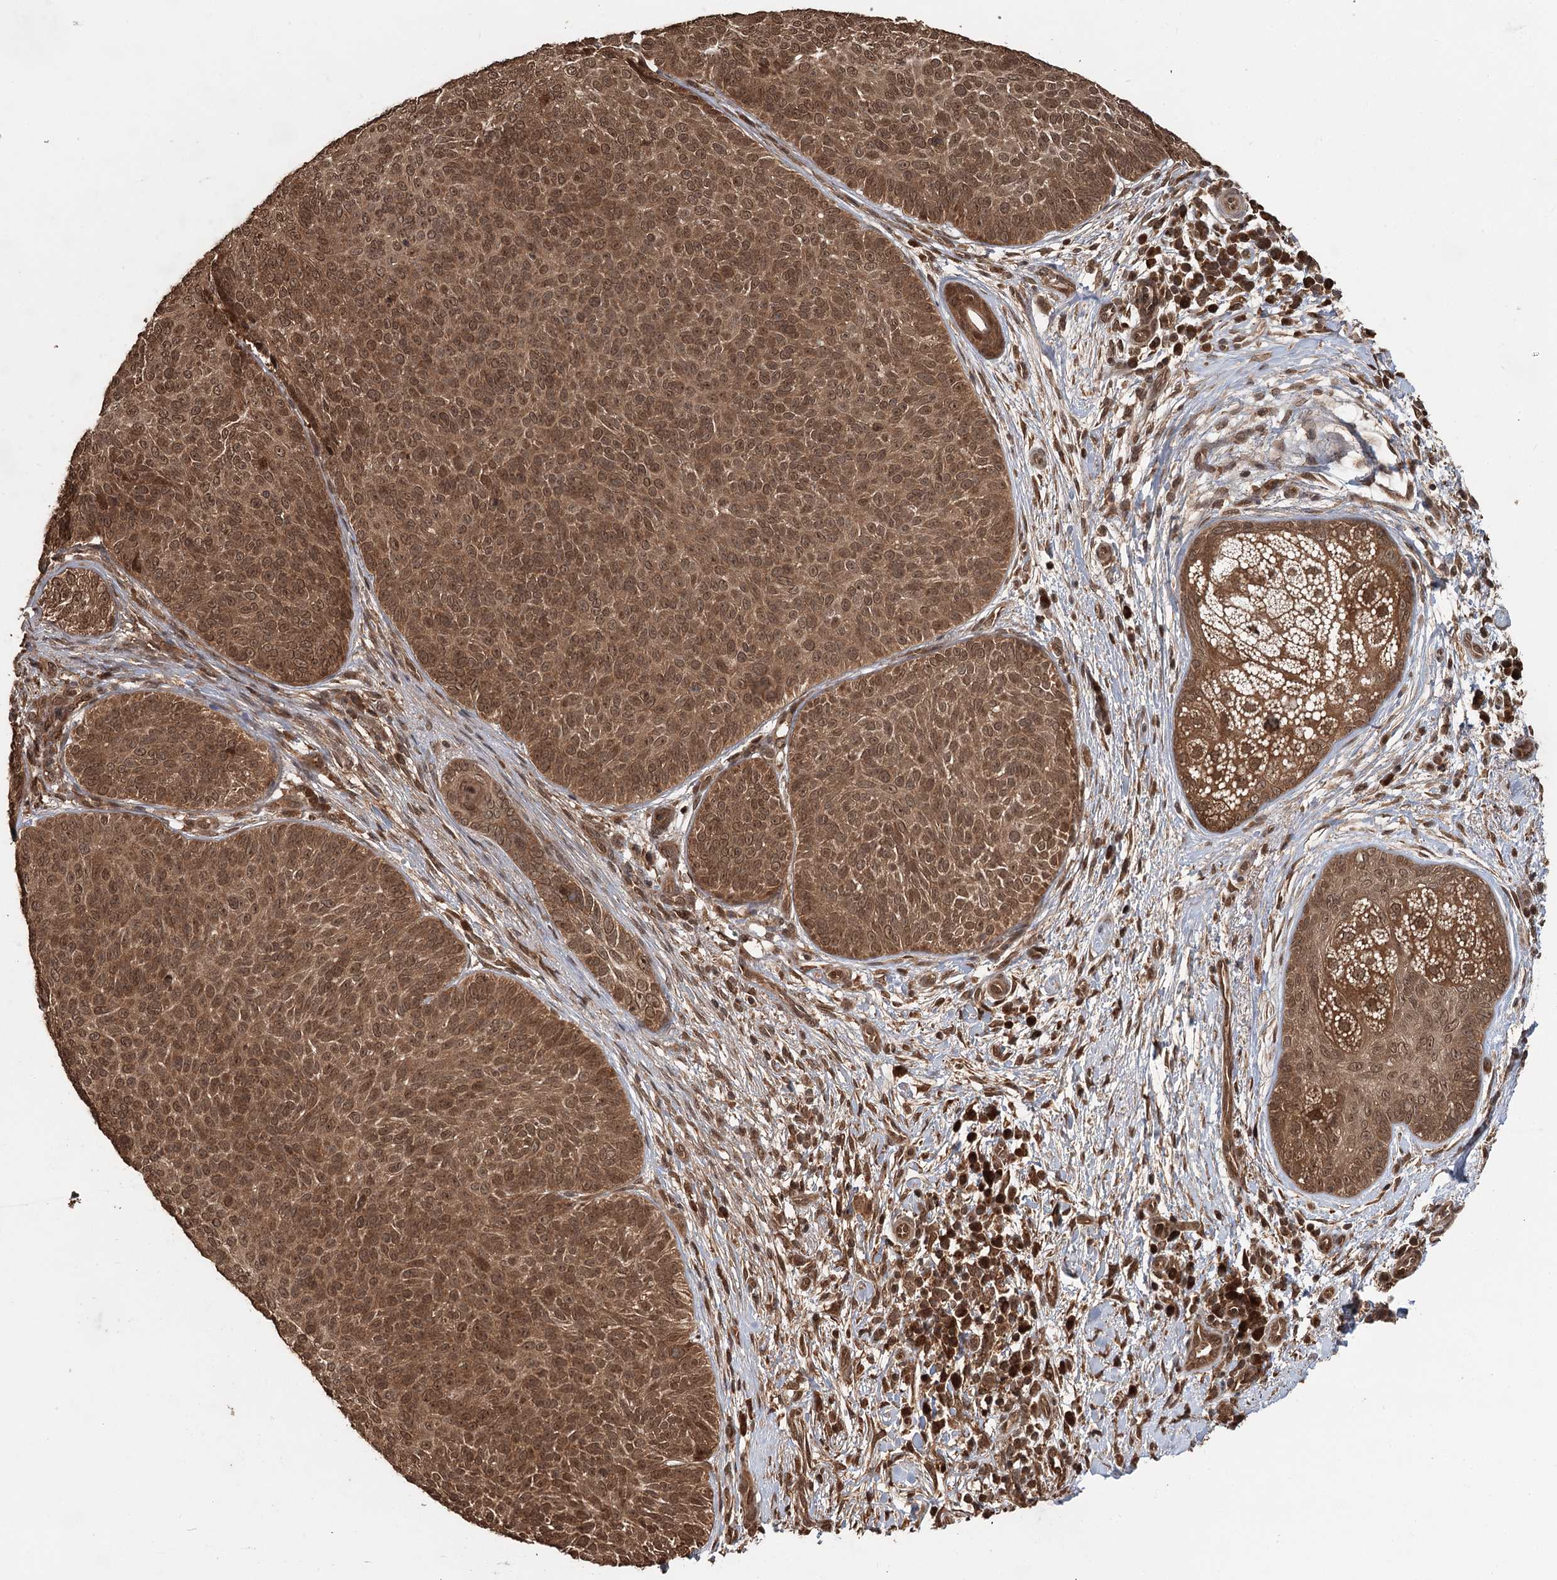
{"staining": {"intensity": "moderate", "quantity": ">75%", "location": "cytoplasmic/membranous,nuclear"}, "tissue": "skin cancer", "cell_type": "Tumor cells", "image_type": "cancer", "snomed": [{"axis": "morphology", "description": "Basal cell carcinoma"}, {"axis": "topography", "description": "Skin"}], "caption": "DAB immunohistochemical staining of basal cell carcinoma (skin) reveals moderate cytoplasmic/membranous and nuclear protein expression in about >75% of tumor cells.", "gene": "N6AMT1", "patient": {"sex": "male", "age": 85}}